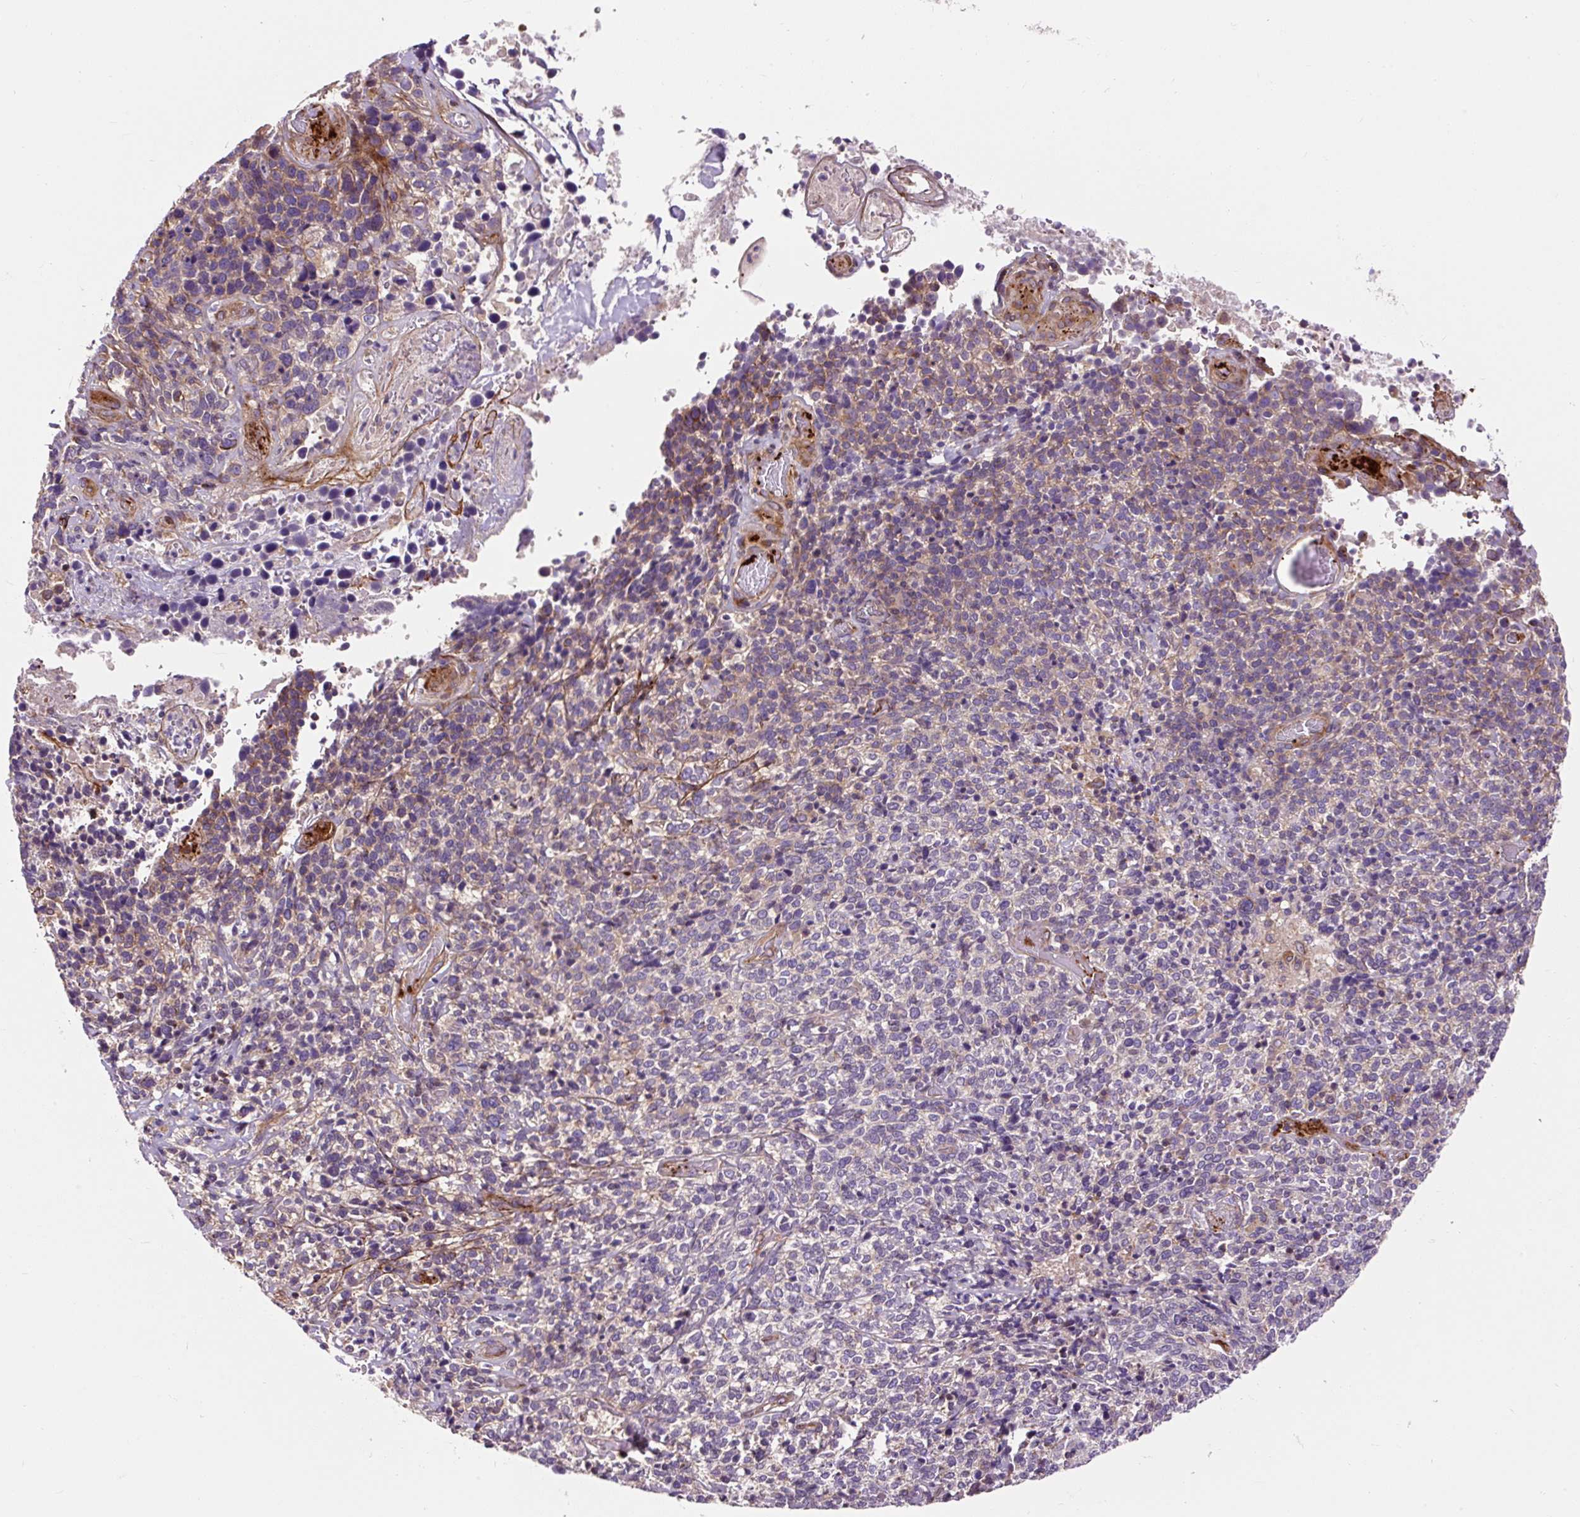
{"staining": {"intensity": "negative", "quantity": "none", "location": "none"}, "tissue": "cervical cancer", "cell_type": "Tumor cells", "image_type": "cancer", "snomed": [{"axis": "morphology", "description": "Squamous cell carcinoma, NOS"}, {"axis": "topography", "description": "Cervix"}], "caption": "Tumor cells are negative for brown protein staining in cervical squamous cell carcinoma.", "gene": "PCDHGB3", "patient": {"sex": "female", "age": 46}}